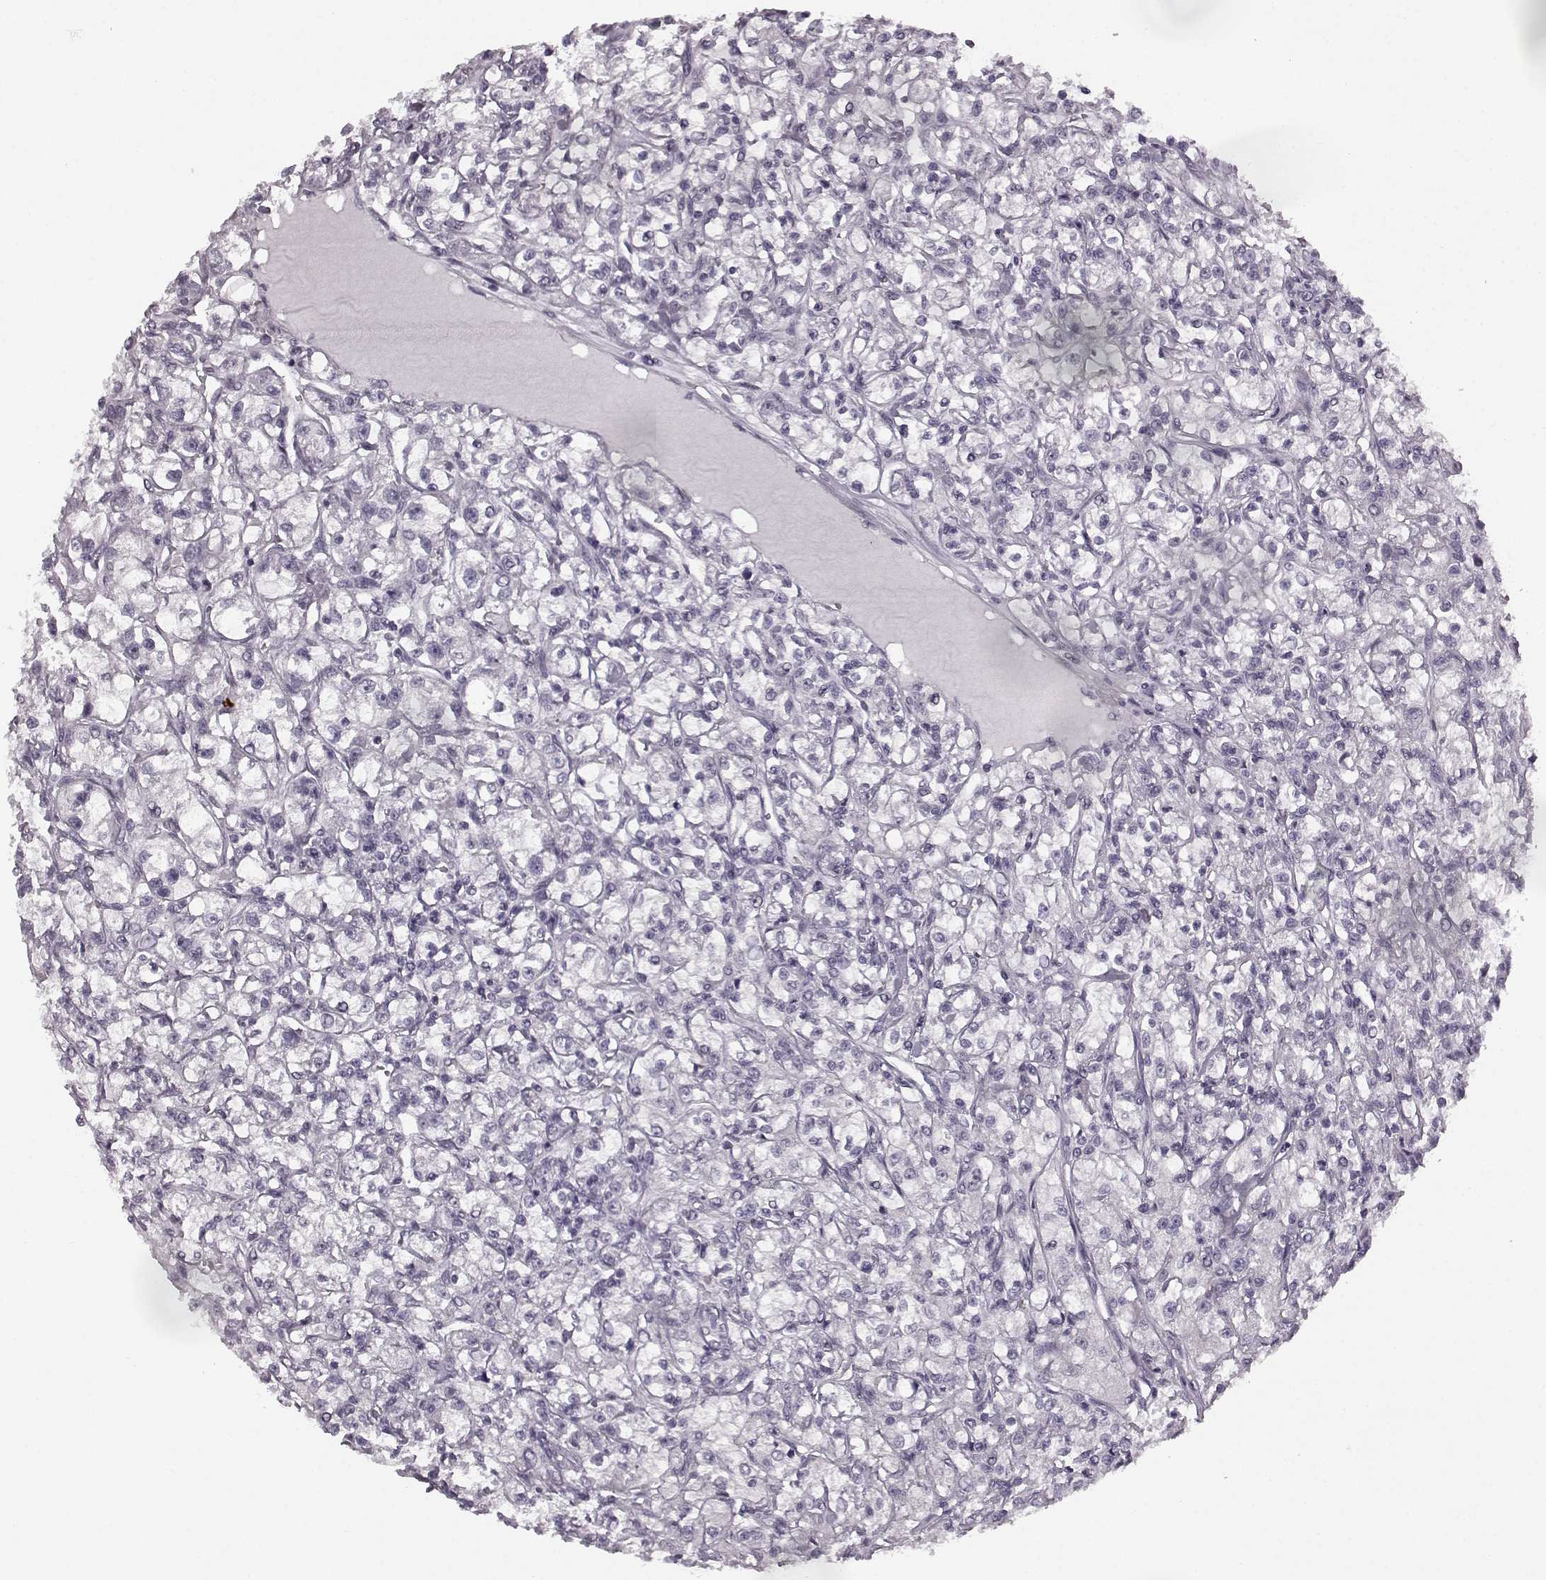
{"staining": {"intensity": "negative", "quantity": "none", "location": "none"}, "tissue": "renal cancer", "cell_type": "Tumor cells", "image_type": "cancer", "snomed": [{"axis": "morphology", "description": "Adenocarcinoma, NOS"}, {"axis": "topography", "description": "Kidney"}], "caption": "Tumor cells show no significant staining in renal cancer (adenocarcinoma).", "gene": "SEMG2", "patient": {"sex": "female", "age": 59}}